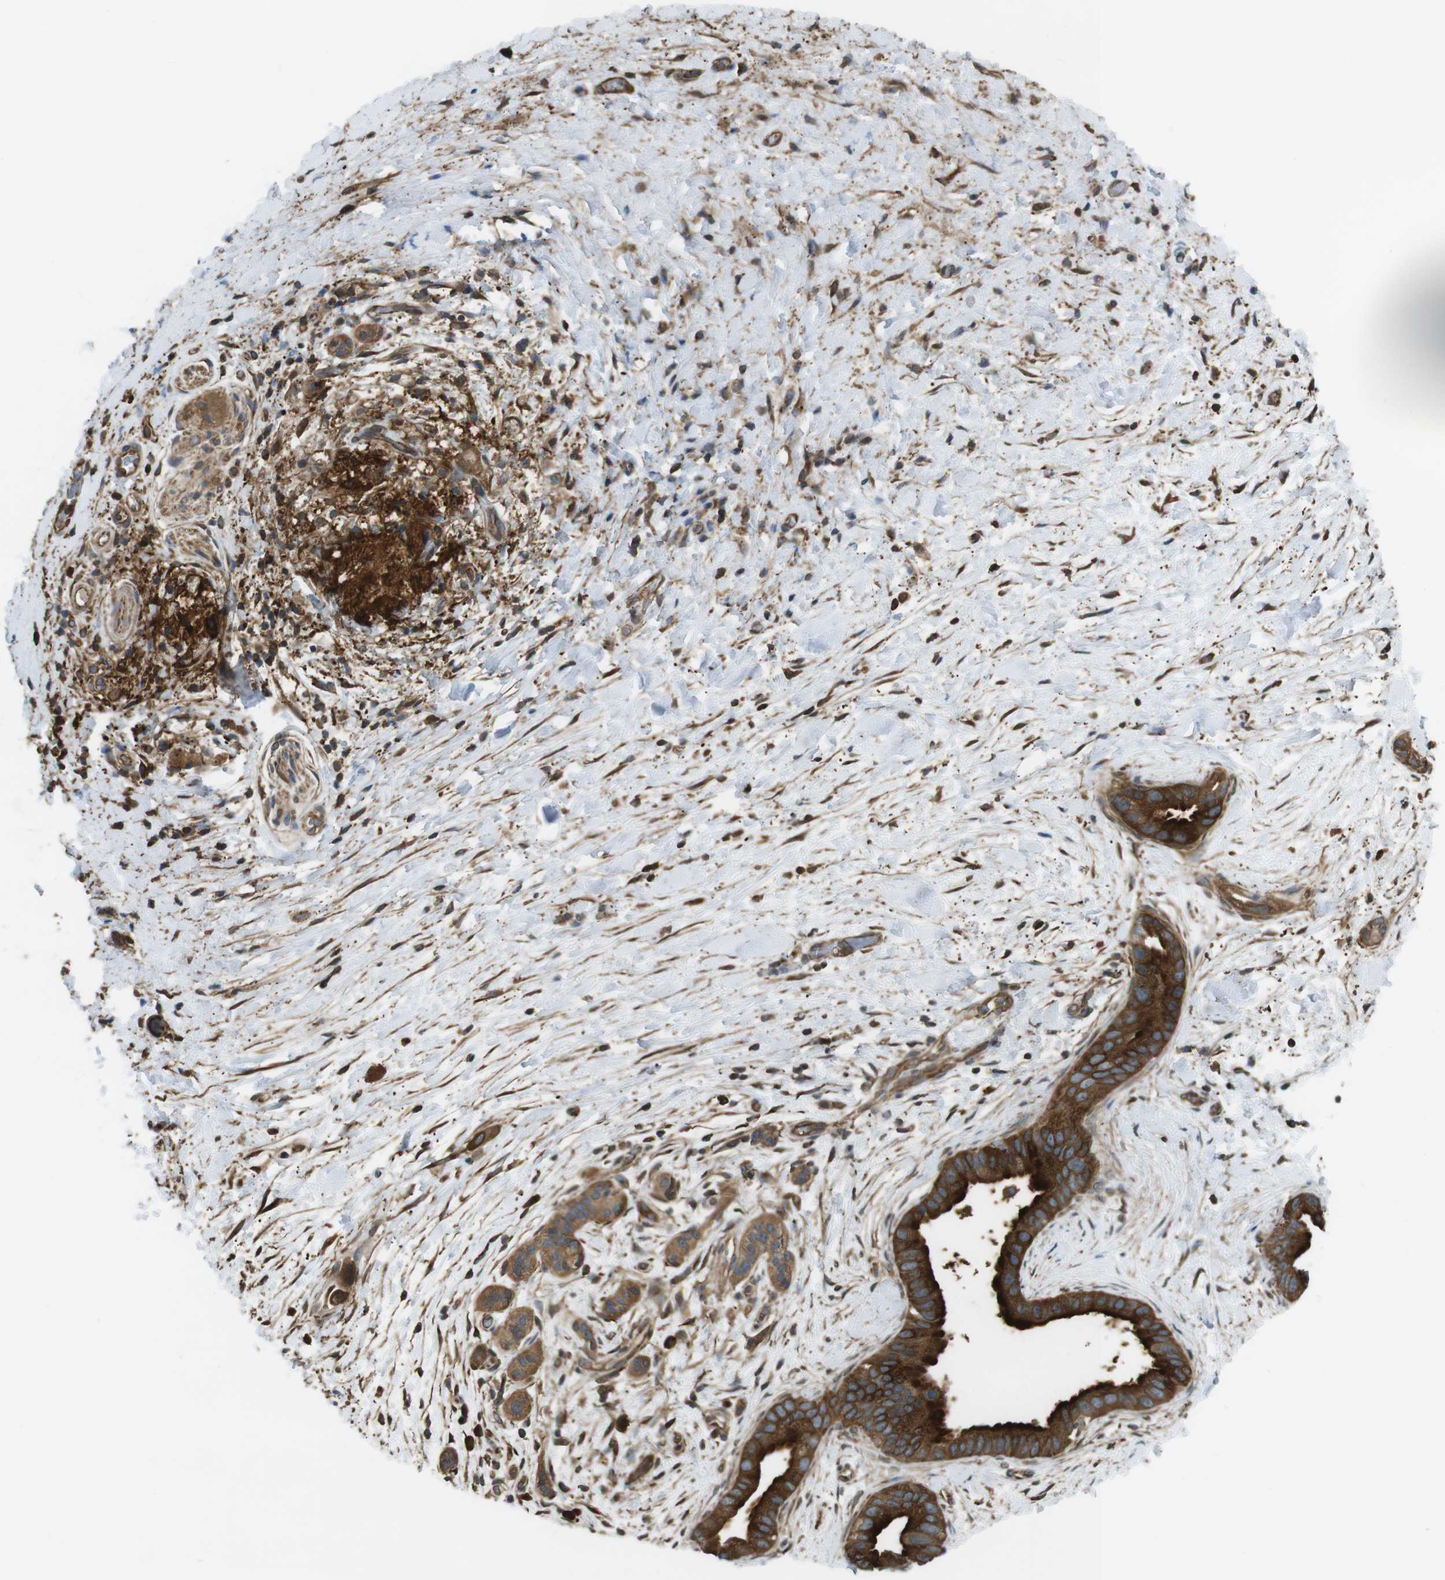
{"staining": {"intensity": "strong", "quantity": ">75%", "location": "cytoplasmic/membranous"}, "tissue": "pancreatic cancer", "cell_type": "Tumor cells", "image_type": "cancer", "snomed": [{"axis": "morphology", "description": "Adenocarcinoma, NOS"}, {"axis": "topography", "description": "Pancreas"}], "caption": "IHC photomicrograph of neoplastic tissue: human pancreatic cancer (adenocarcinoma) stained using IHC reveals high levels of strong protein expression localized specifically in the cytoplasmic/membranous of tumor cells, appearing as a cytoplasmic/membranous brown color.", "gene": "ARHGDIA", "patient": {"sex": "male", "age": 55}}